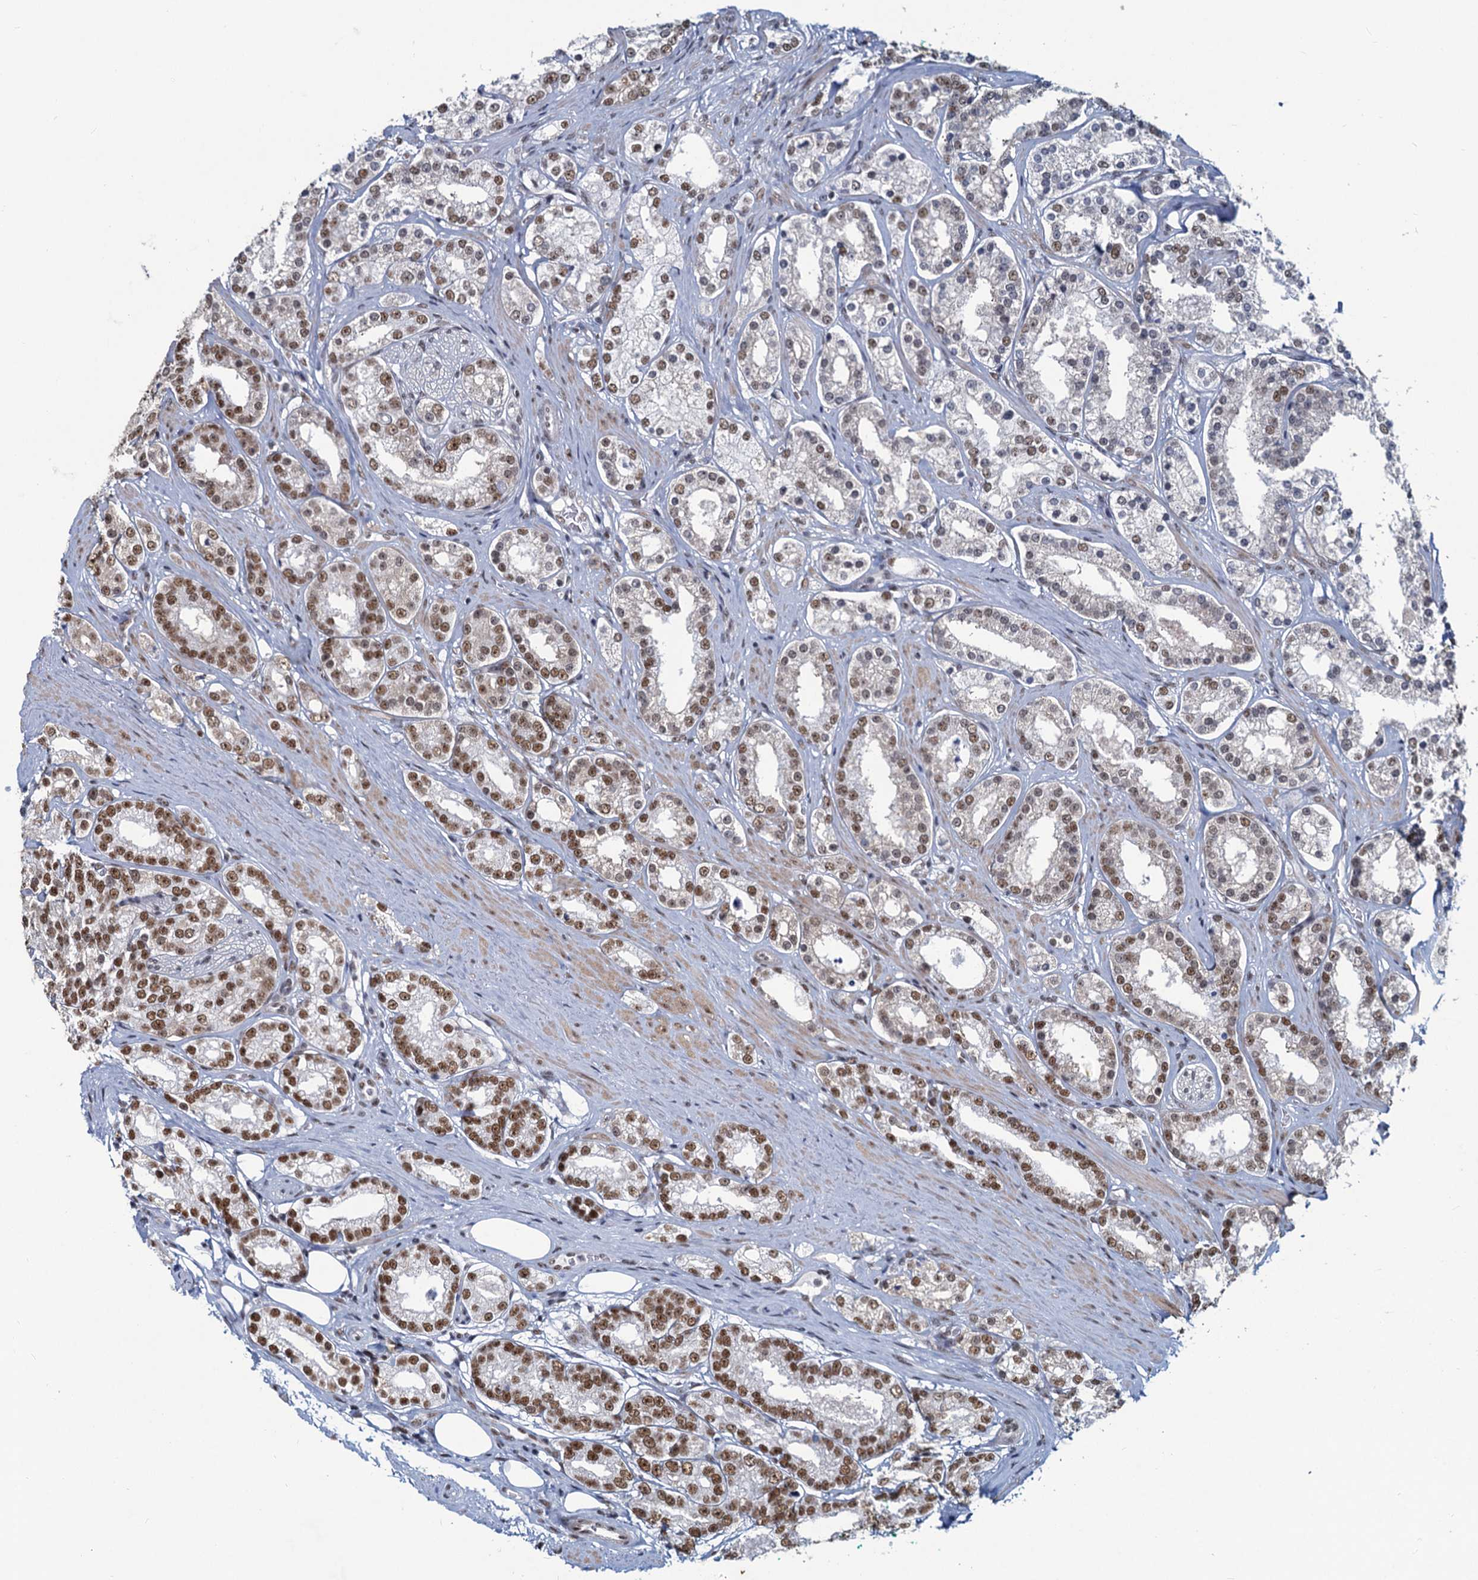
{"staining": {"intensity": "moderate", "quantity": "25%-75%", "location": "nuclear"}, "tissue": "prostate cancer", "cell_type": "Tumor cells", "image_type": "cancer", "snomed": [{"axis": "morphology", "description": "Normal tissue, NOS"}, {"axis": "morphology", "description": "Adenocarcinoma, High grade"}, {"axis": "topography", "description": "Prostate"}], "caption": "Tumor cells exhibit medium levels of moderate nuclear positivity in about 25%-75% of cells in prostate high-grade adenocarcinoma. (IHC, brightfield microscopy, high magnification).", "gene": "METTL14", "patient": {"sex": "male", "age": 83}}